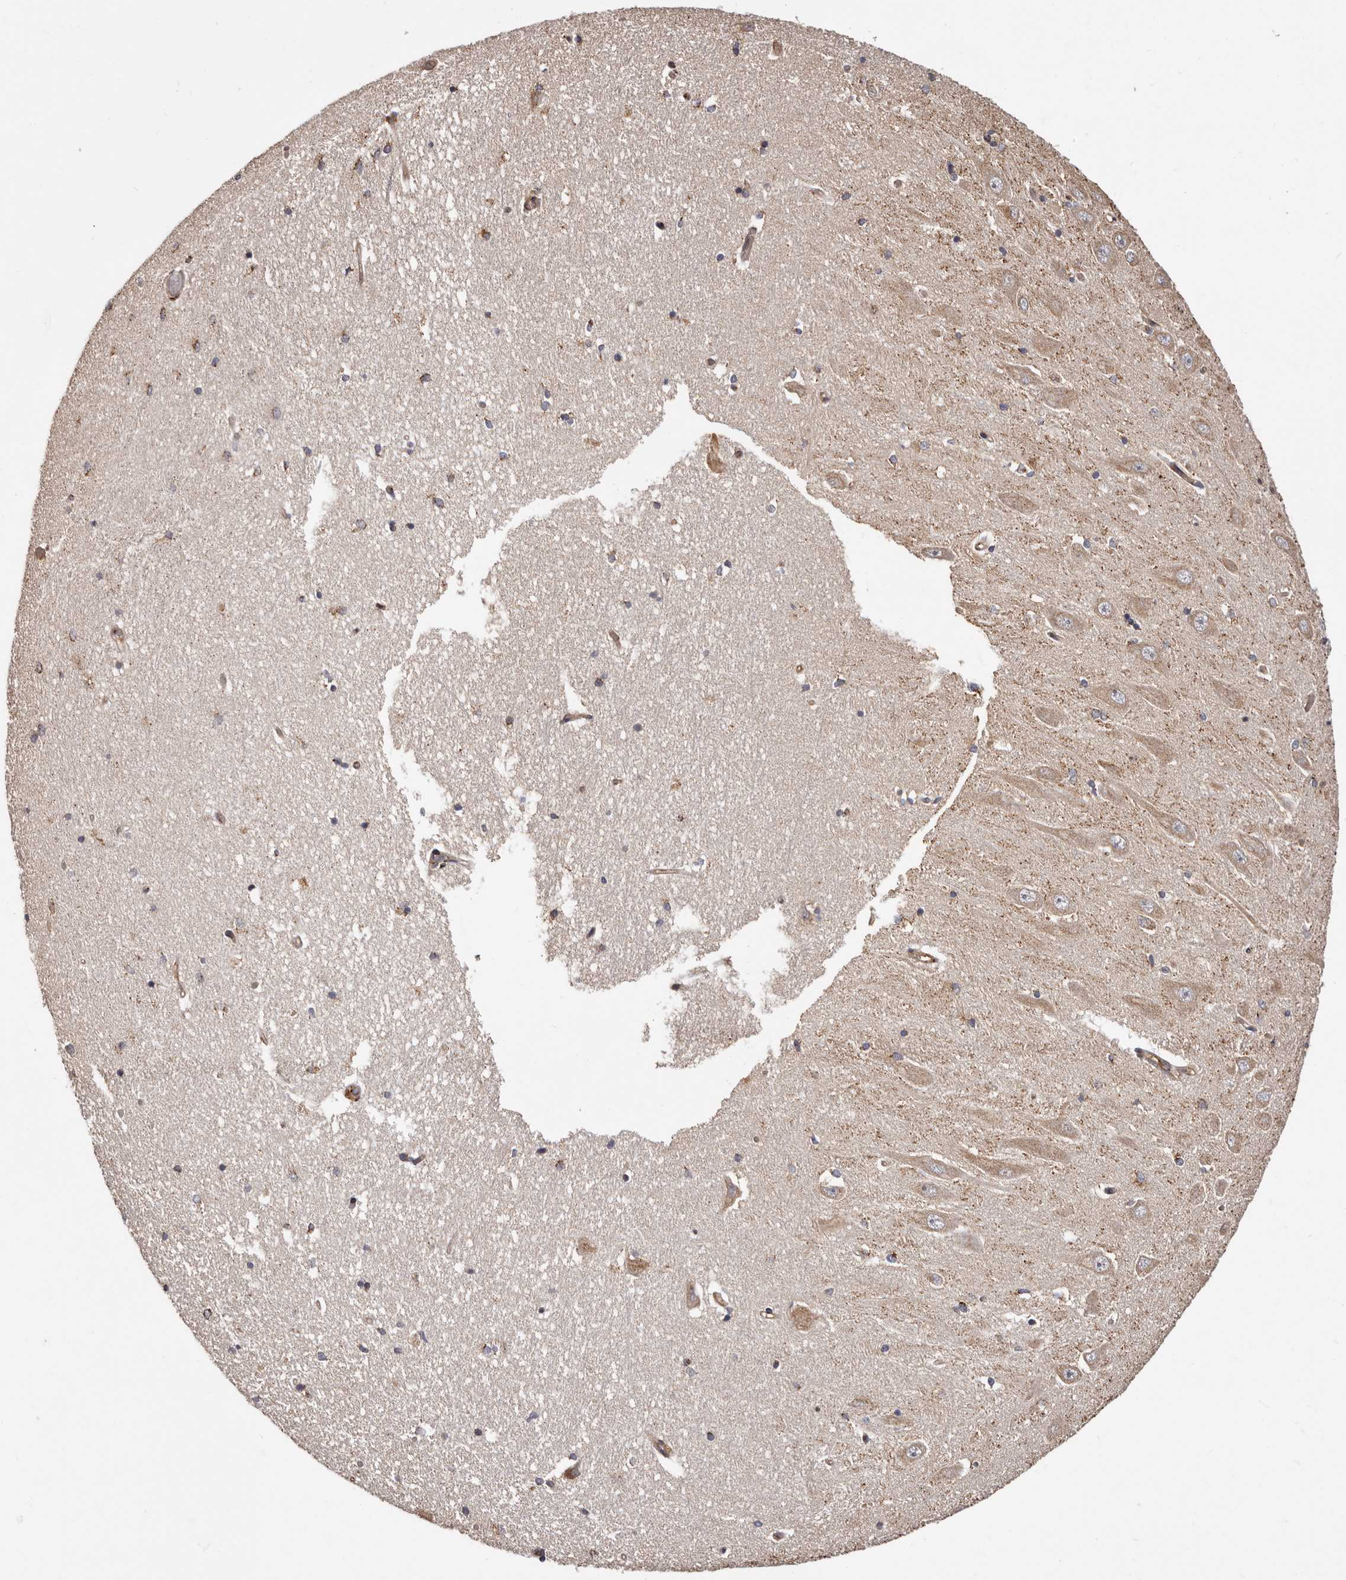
{"staining": {"intensity": "moderate", "quantity": "25%-75%", "location": "cytoplasmic/membranous"}, "tissue": "hippocampus", "cell_type": "Glial cells", "image_type": "normal", "snomed": [{"axis": "morphology", "description": "Normal tissue, NOS"}, {"axis": "topography", "description": "Hippocampus"}], "caption": "Immunohistochemical staining of normal hippocampus displays medium levels of moderate cytoplasmic/membranous expression in about 25%-75% of glial cells. (Stains: DAB in brown, nuclei in blue, Microscopy: brightfield microscopy at high magnification).", "gene": "GPR27", "patient": {"sex": "male", "age": 45}}